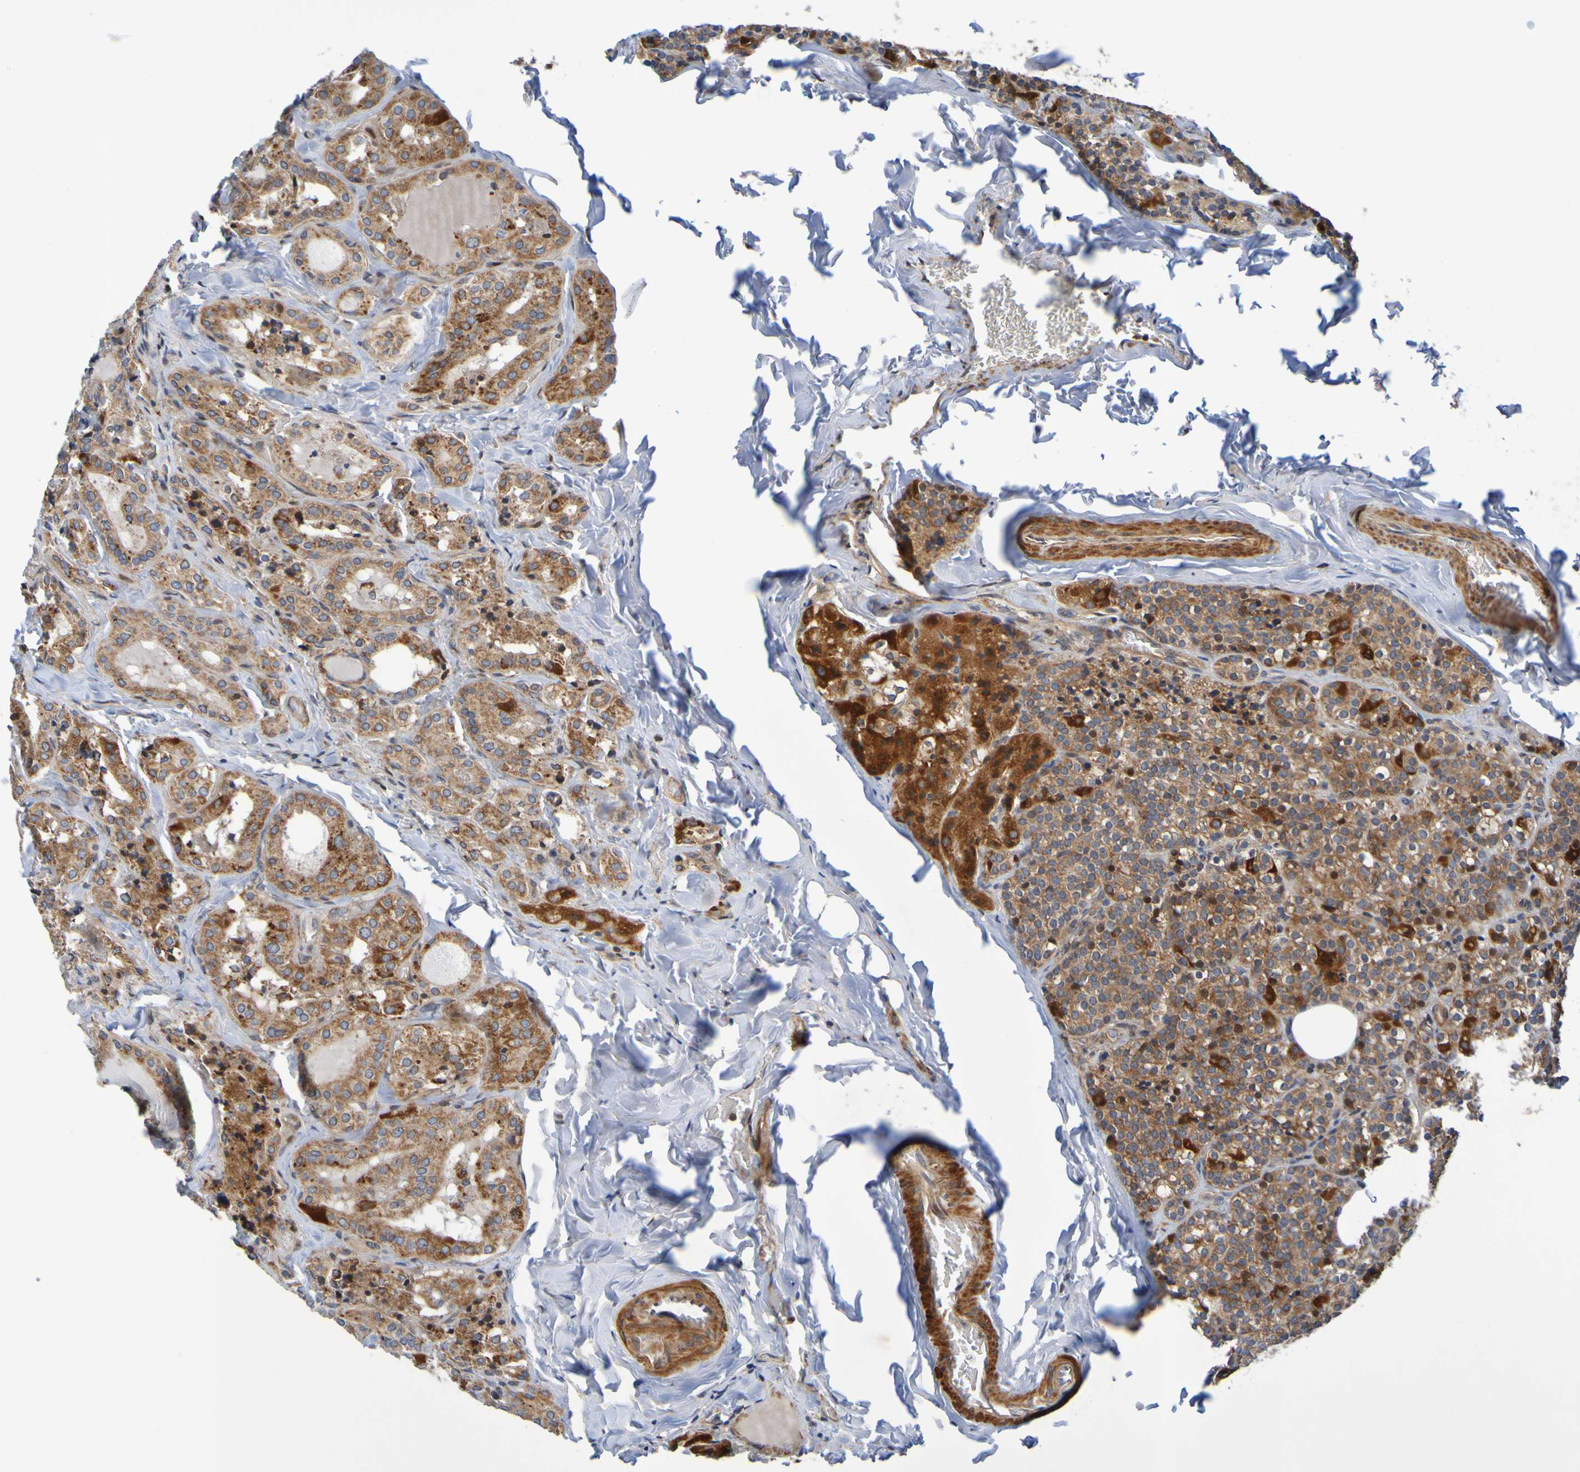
{"staining": {"intensity": "strong", "quantity": "25%-75%", "location": "cytoplasmic/membranous,nuclear"}, "tissue": "parathyroid gland", "cell_type": "Glandular cells", "image_type": "normal", "snomed": [{"axis": "morphology", "description": "Normal tissue, NOS"}, {"axis": "morphology", "description": "Atrophy, NOS"}, {"axis": "topography", "description": "Parathyroid gland"}], "caption": "A high-resolution image shows immunohistochemistry (IHC) staining of normal parathyroid gland, which shows strong cytoplasmic/membranous,nuclear staining in approximately 25%-75% of glandular cells.", "gene": "CCDC51", "patient": {"sex": "female", "age": 54}}